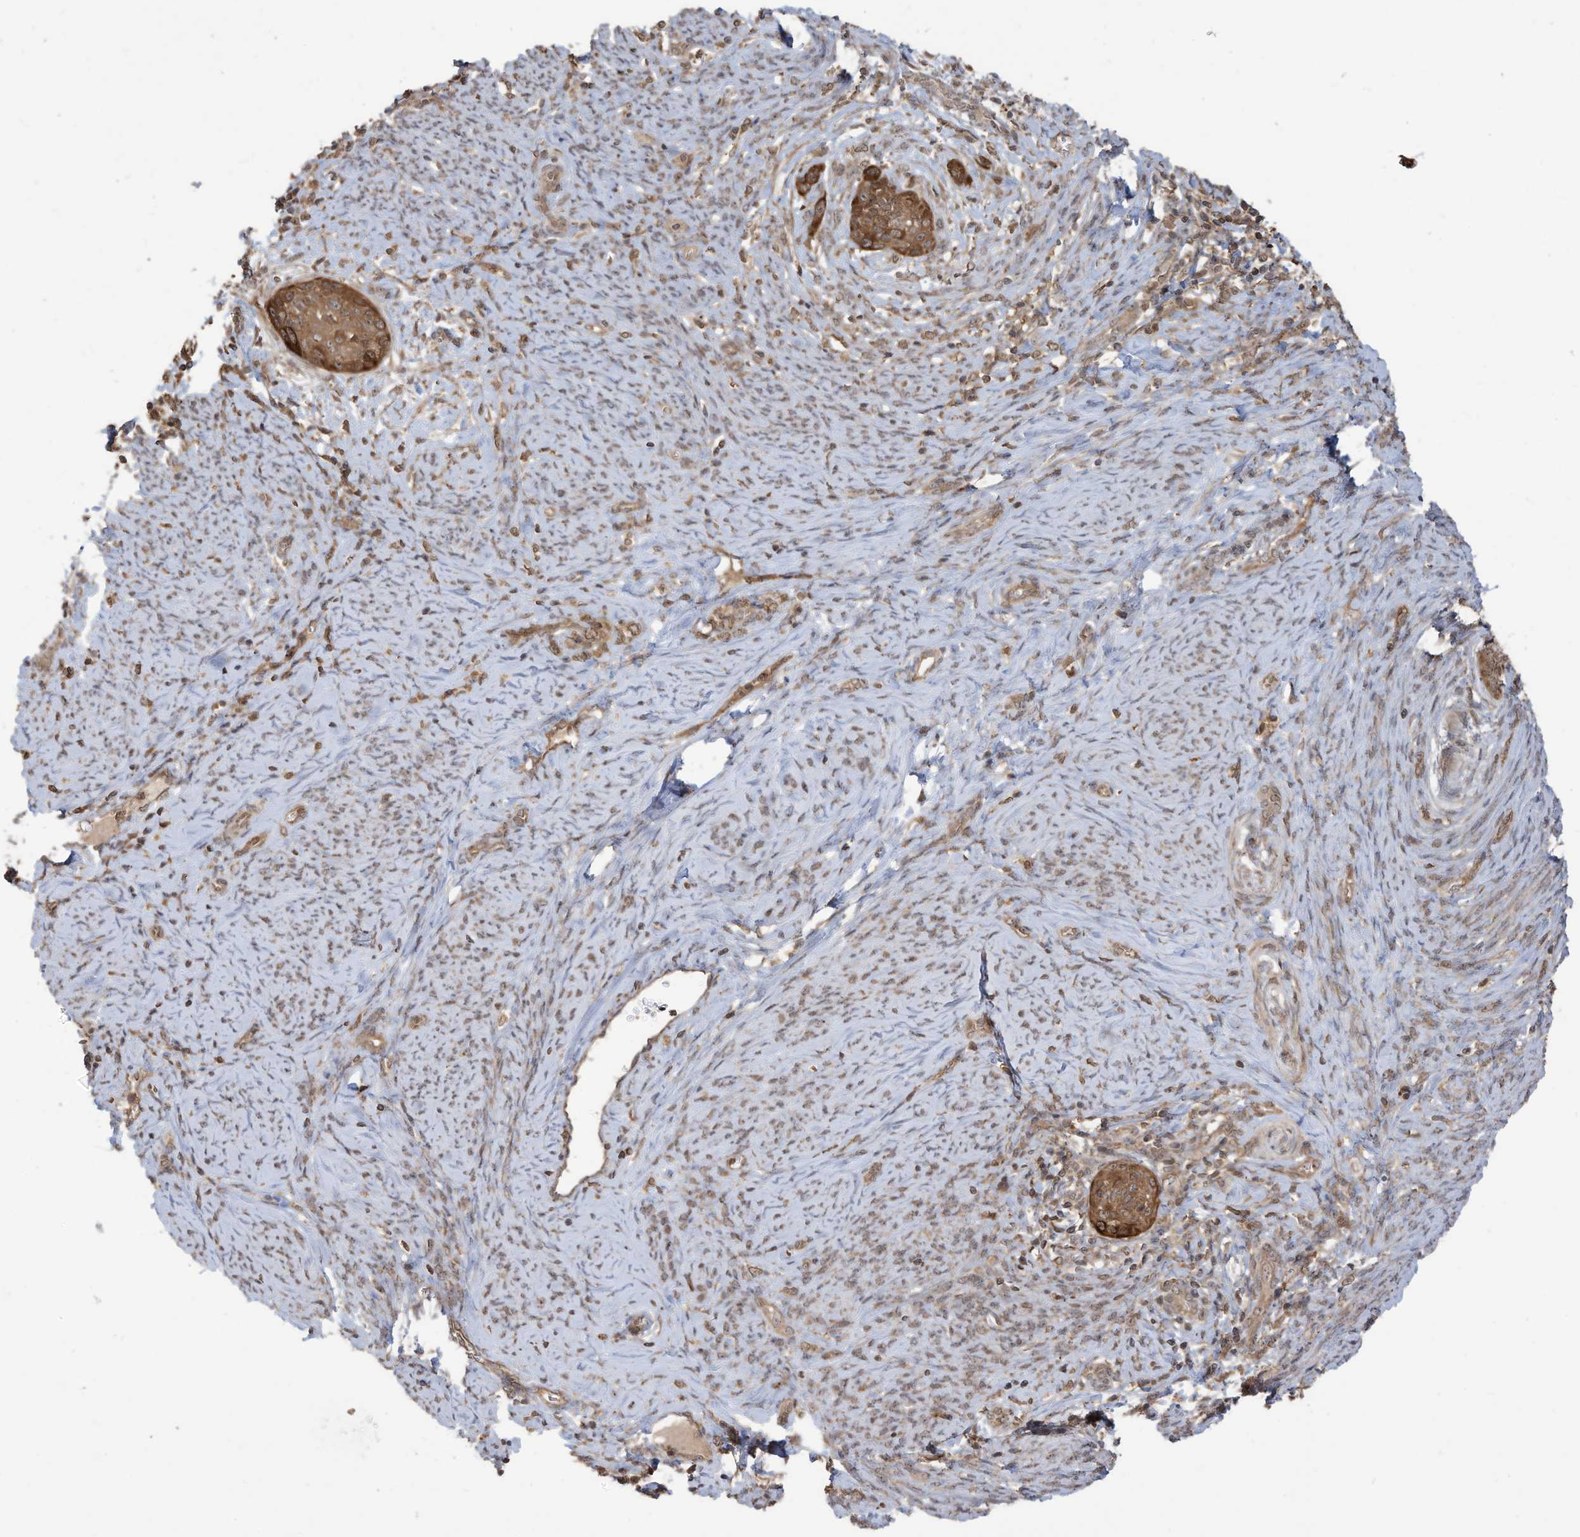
{"staining": {"intensity": "moderate", "quantity": ">75%", "location": "cytoplasmic/membranous"}, "tissue": "cervical cancer", "cell_type": "Tumor cells", "image_type": "cancer", "snomed": [{"axis": "morphology", "description": "Squamous cell carcinoma, NOS"}, {"axis": "topography", "description": "Cervix"}], "caption": "Immunohistochemical staining of human squamous cell carcinoma (cervical) reveals medium levels of moderate cytoplasmic/membranous protein positivity in about >75% of tumor cells.", "gene": "CARF", "patient": {"sex": "female", "age": 33}}